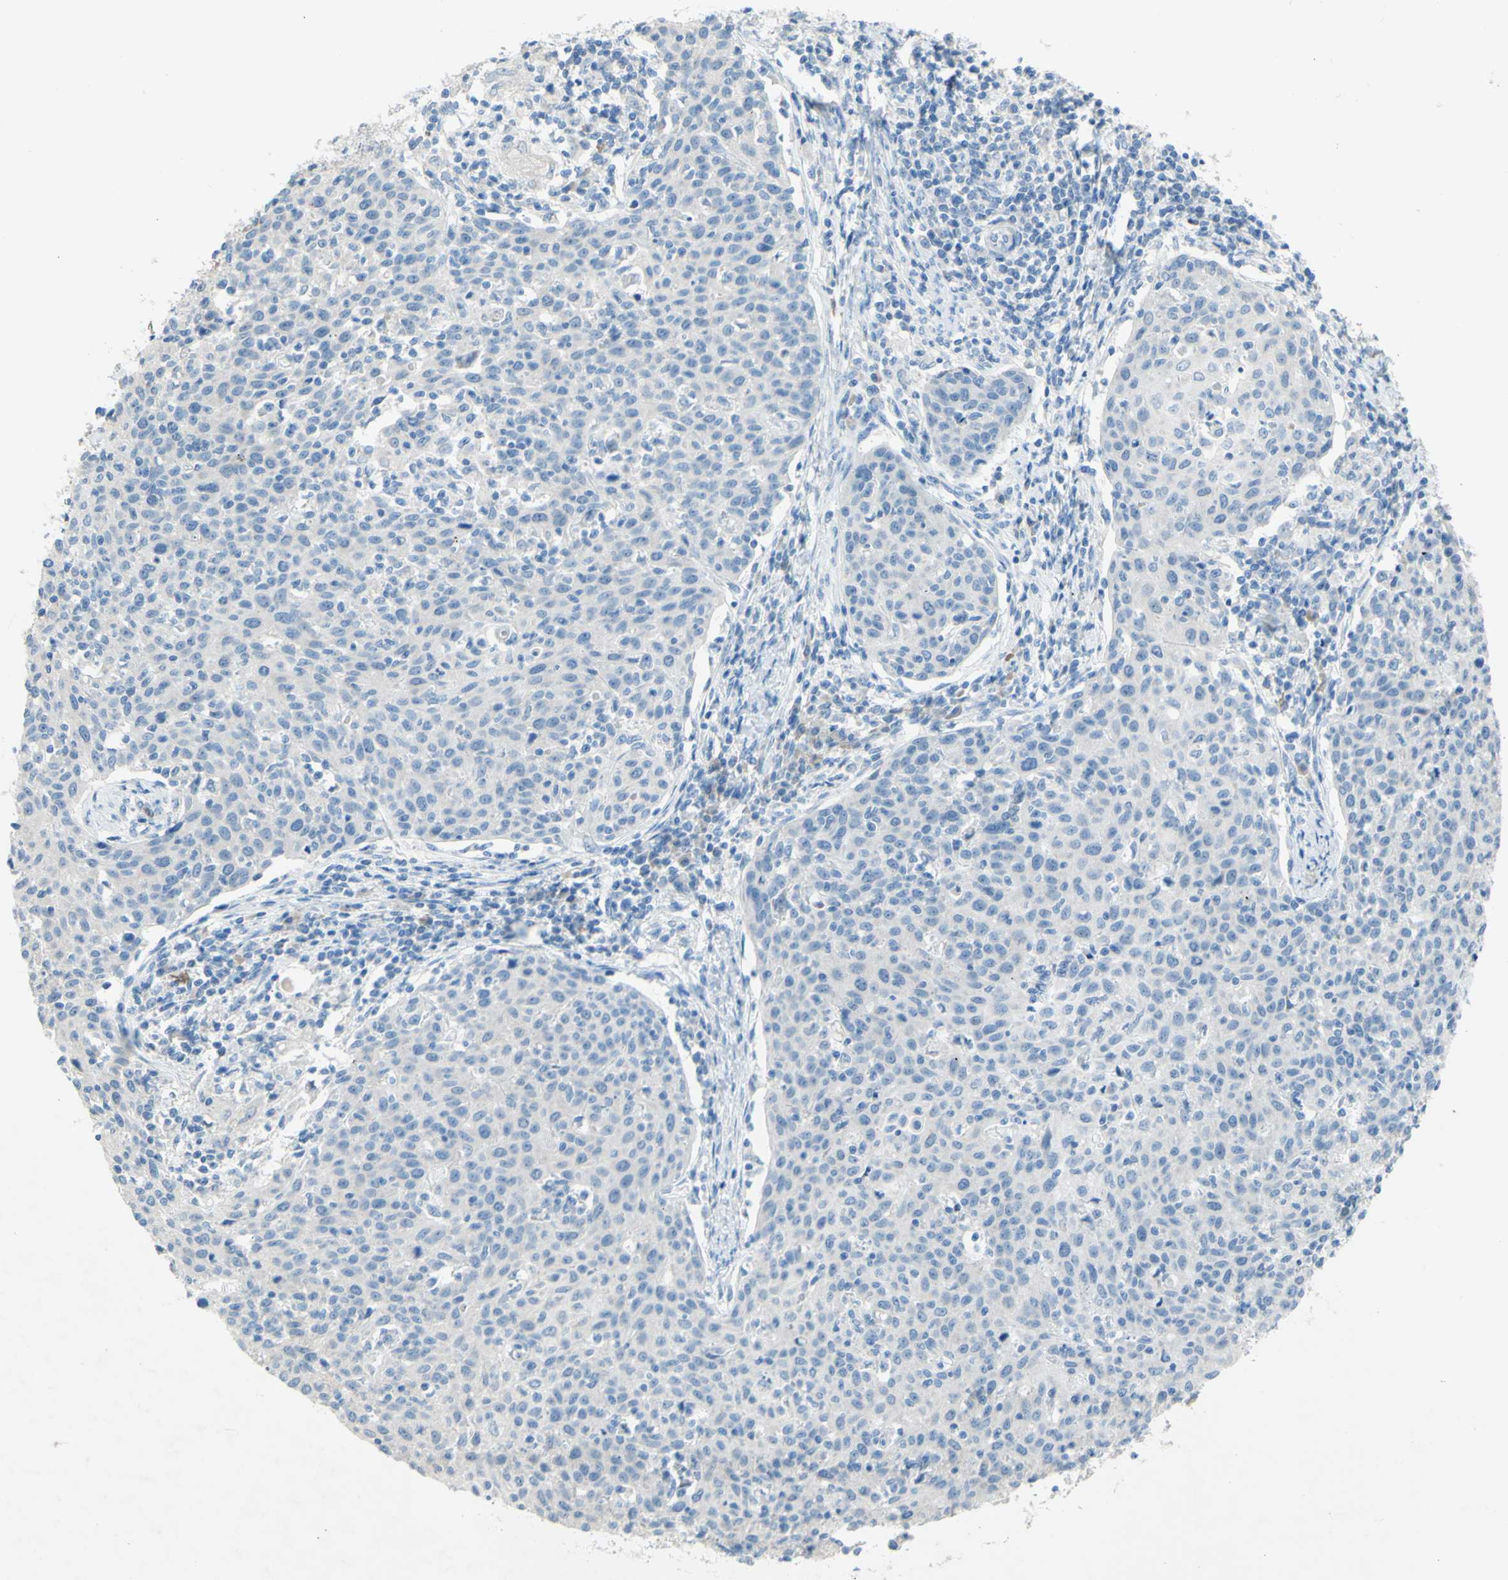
{"staining": {"intensity": "negative", "quantity": "none", "location": "none"}, "tissue": "cervical cancer", "cell_type": "Tumor cells", "image_type": "cancer", "snomed": [{"axis": "morphology", "description": "Squamous cell carcinoma, NOS"}, {"axis": "topography", "description": "Cervix"}], "caption": "High power microscopy histopathology image of an IHC image of cervical cancer, revealing no significant staining in tumor cells.", "gene": "ACADL", "patient": {"sex": "female", "age": 38}}